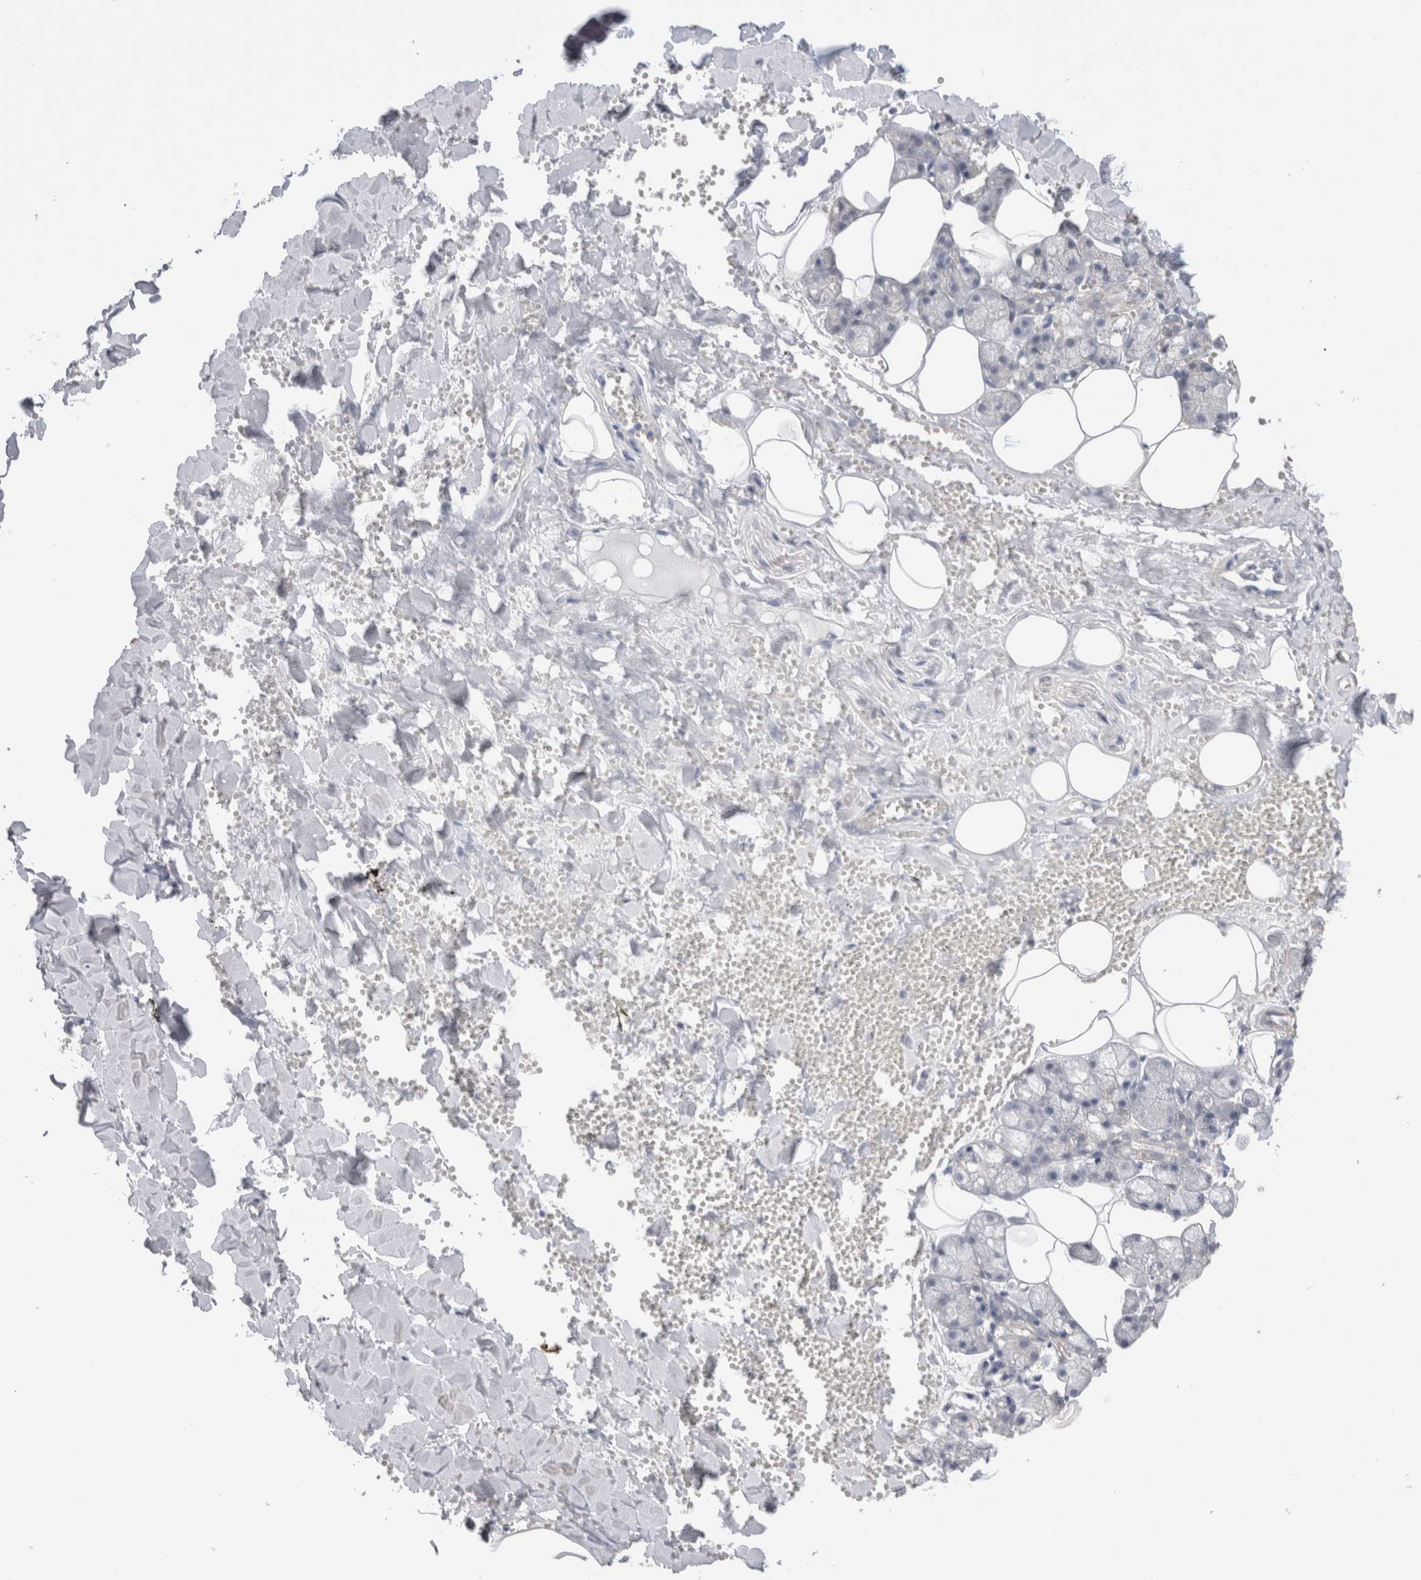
{"staining": {"intensity": "weak", "quantity": "<25%", "location": "cytoplasmic/membranous"}, "tissue": "salivary gland", "cell_type": "Glandular cells", "image_type": "normal", "snomed": [{"axis": "morphology", "description": "Normal tissue, NOS"}, {"axis": "topography", "description": "Salivary gland"}], "caption": "Image shows no significant protein staining in glandular cells of benign salivary gland.", "gene": "DMD", "patient": {"sex": "male", "age": 62}}